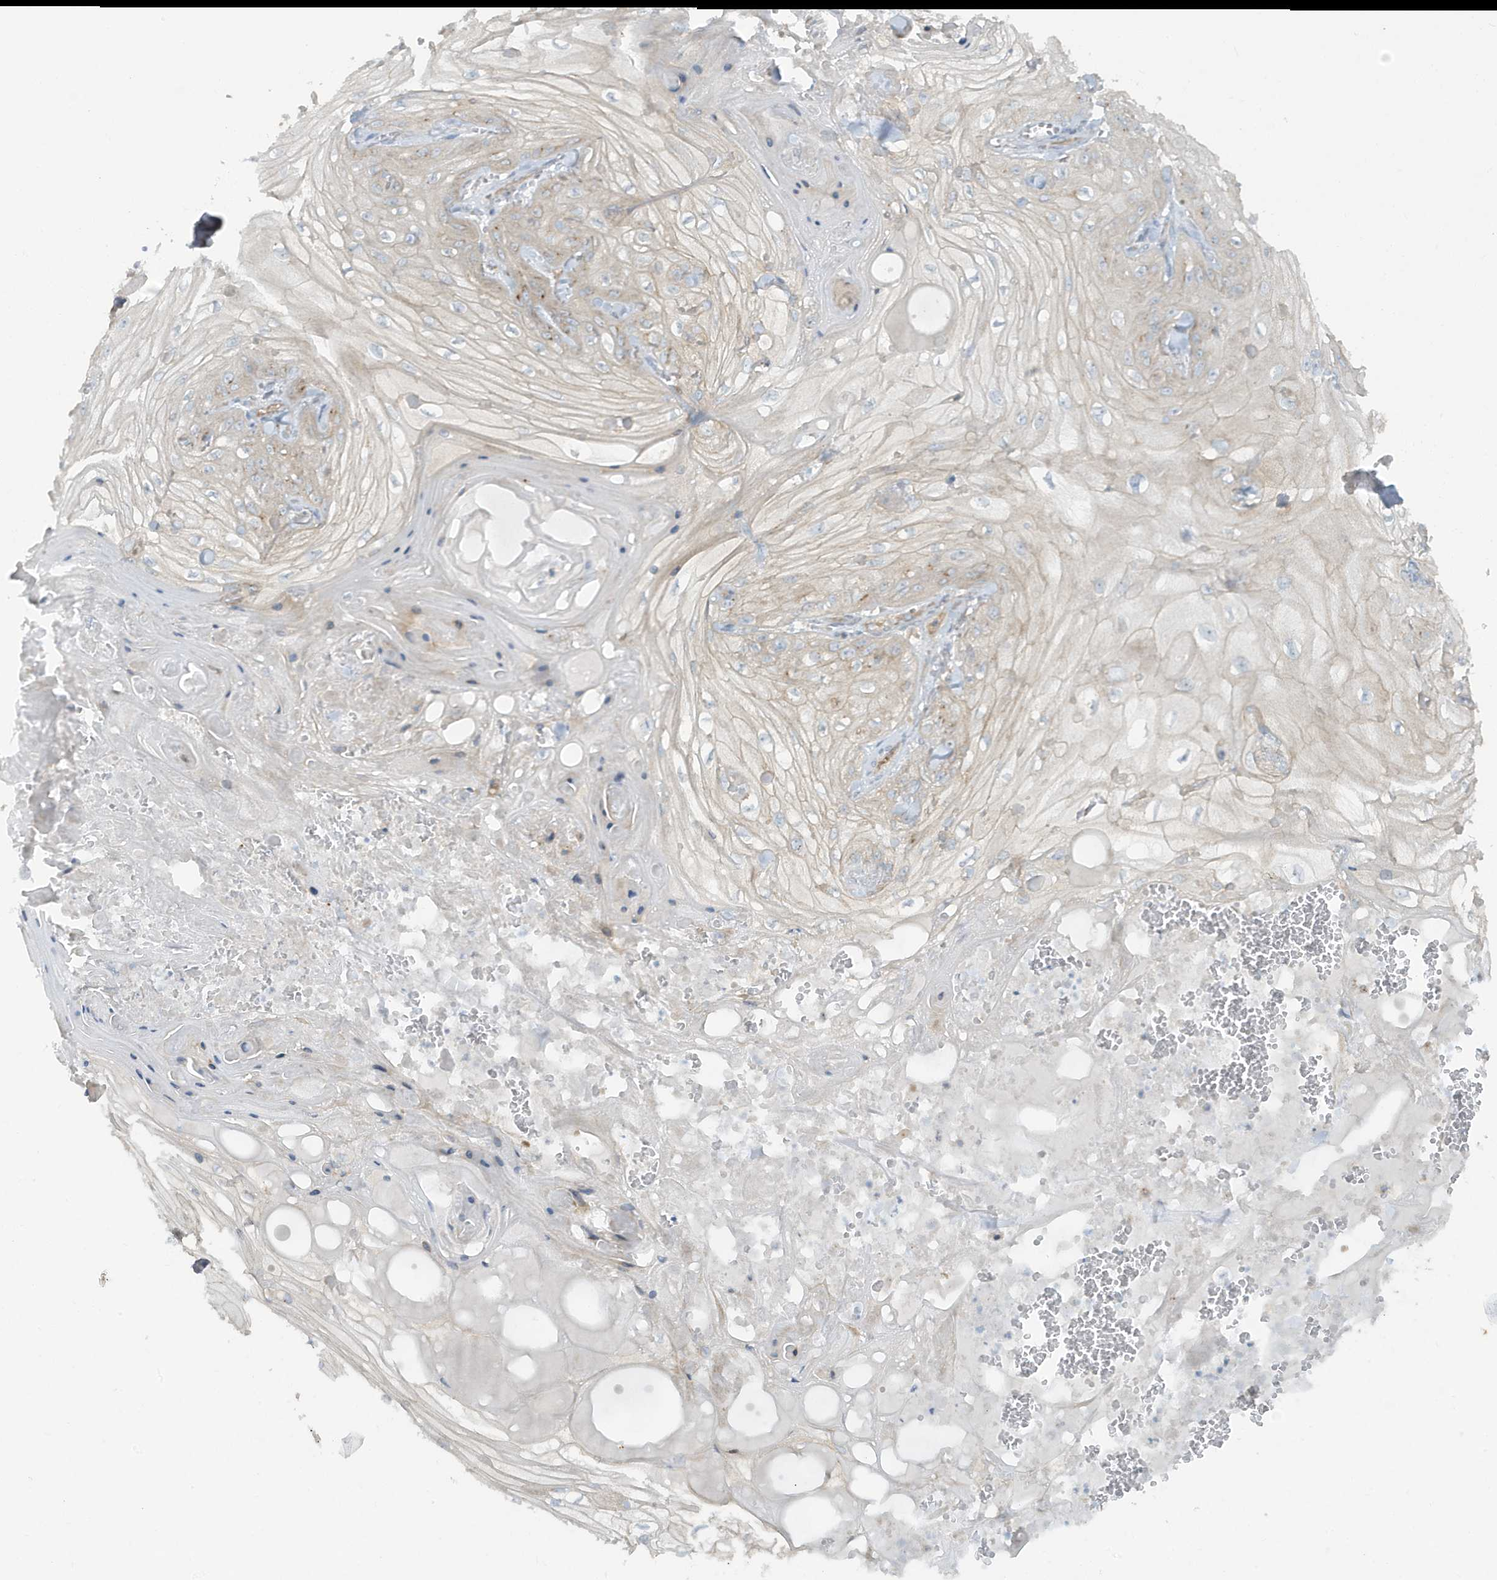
{"staining": {"intensity": "negative", "quantity": "none", "location": "none"}, "tissue": "skin cancer", "cell_type": "Tumor cells", "image_type": "cancer", "snomed": [{"axis": "morphology", "description": "Squamous cell carcinoma, NOS"}, {"axis": "topography", "description": "Skin"}], "caption": "Tumor cells are negative for protein expression in human skin squamous cell carcinoma.", "gene": "ATP23", "patient": {"sex": "male", "age": 74}}